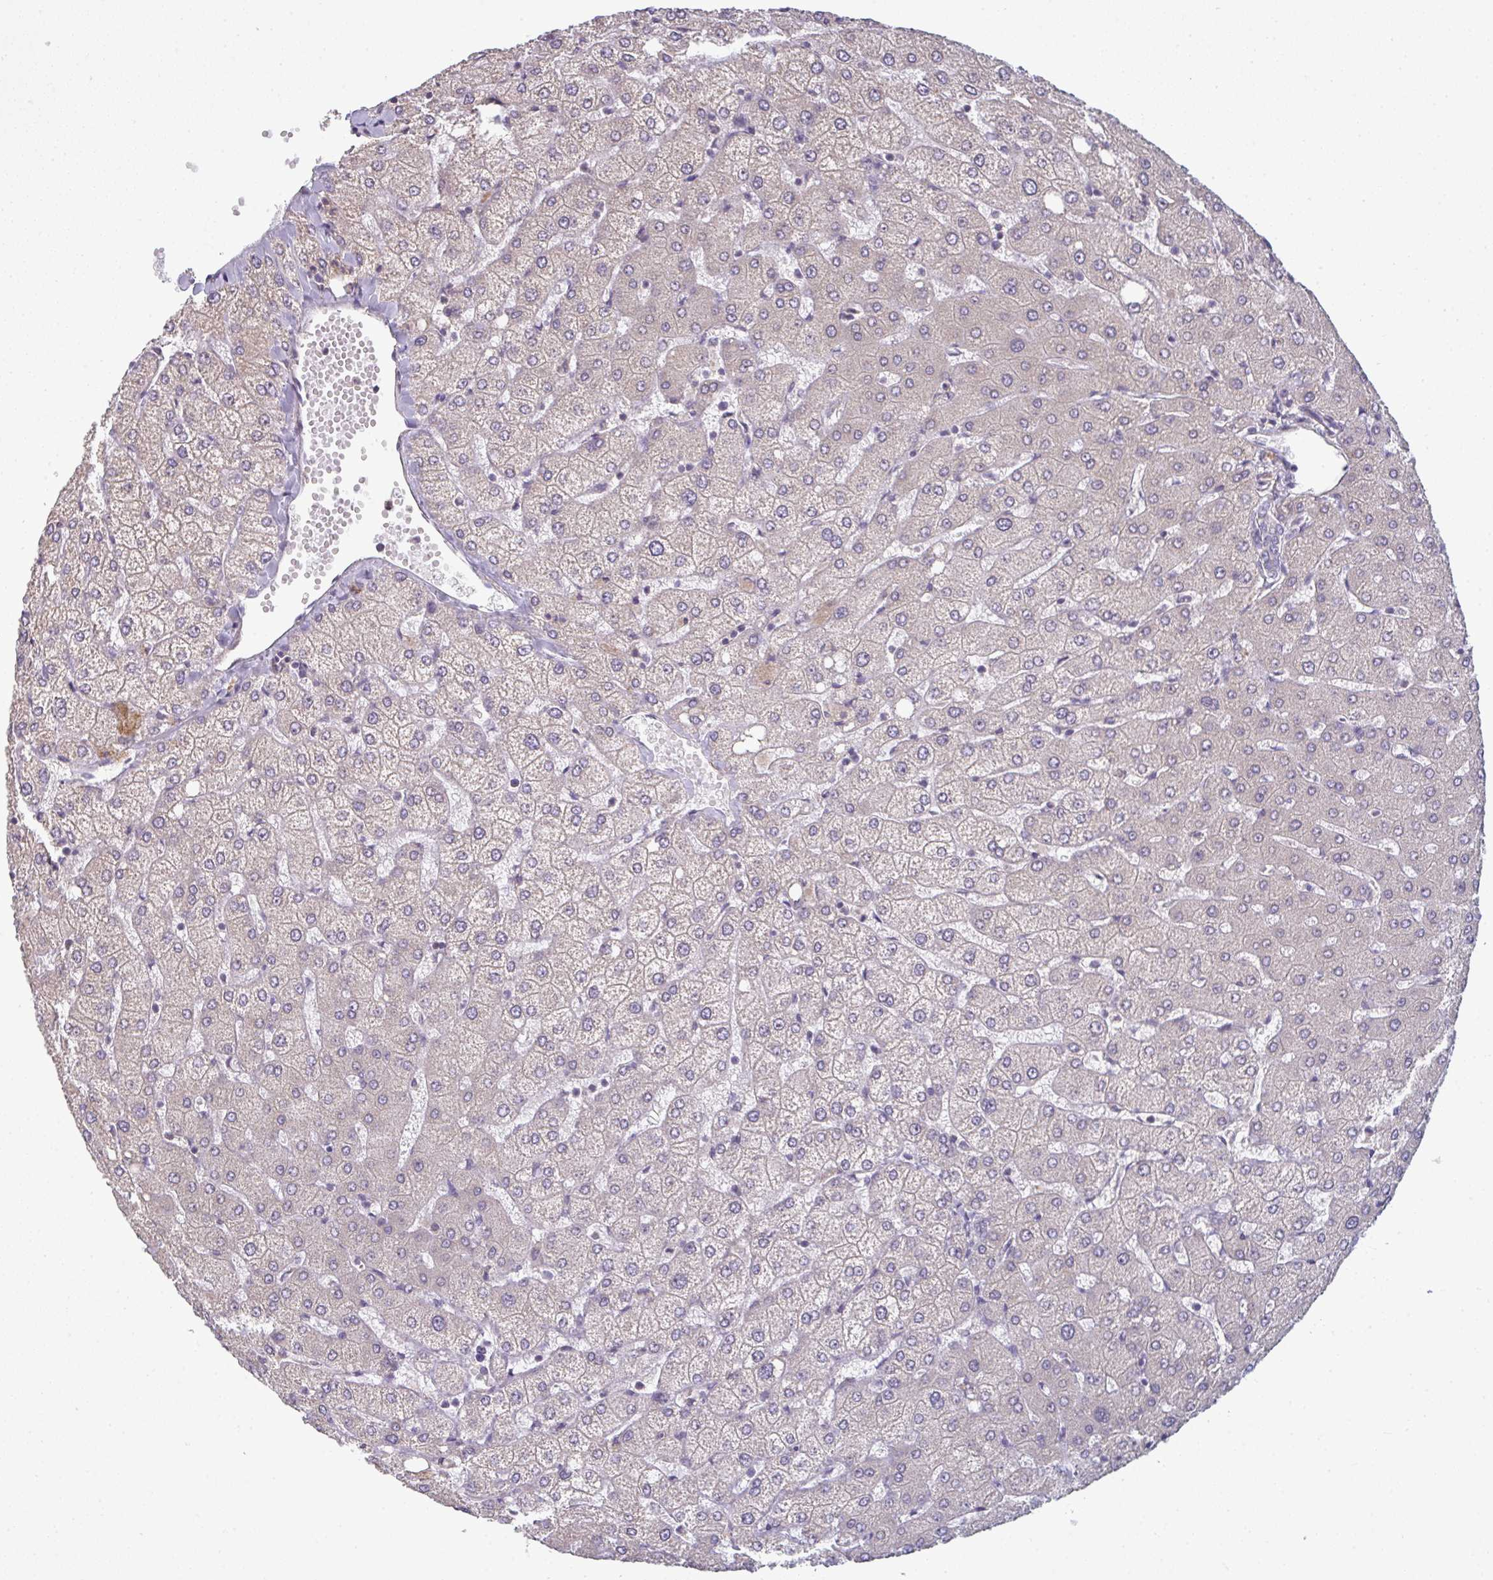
{"staining": {"intensity": "negative", "quantity": "none", "location": "none"}, "tissue": "liver", "cell_type": "Cholangiocytes", "image_type": "normal", "snomed": [{"axis": "morphology", "description": "Normal tissue, NOS"}, {"axis": "topography", "description": "Liver"}], "caption": "Cholangiocytes show no significant positivity in normal liver.", "gene": "CXCR1", "patient": {"sex": "female", "age": 54}}